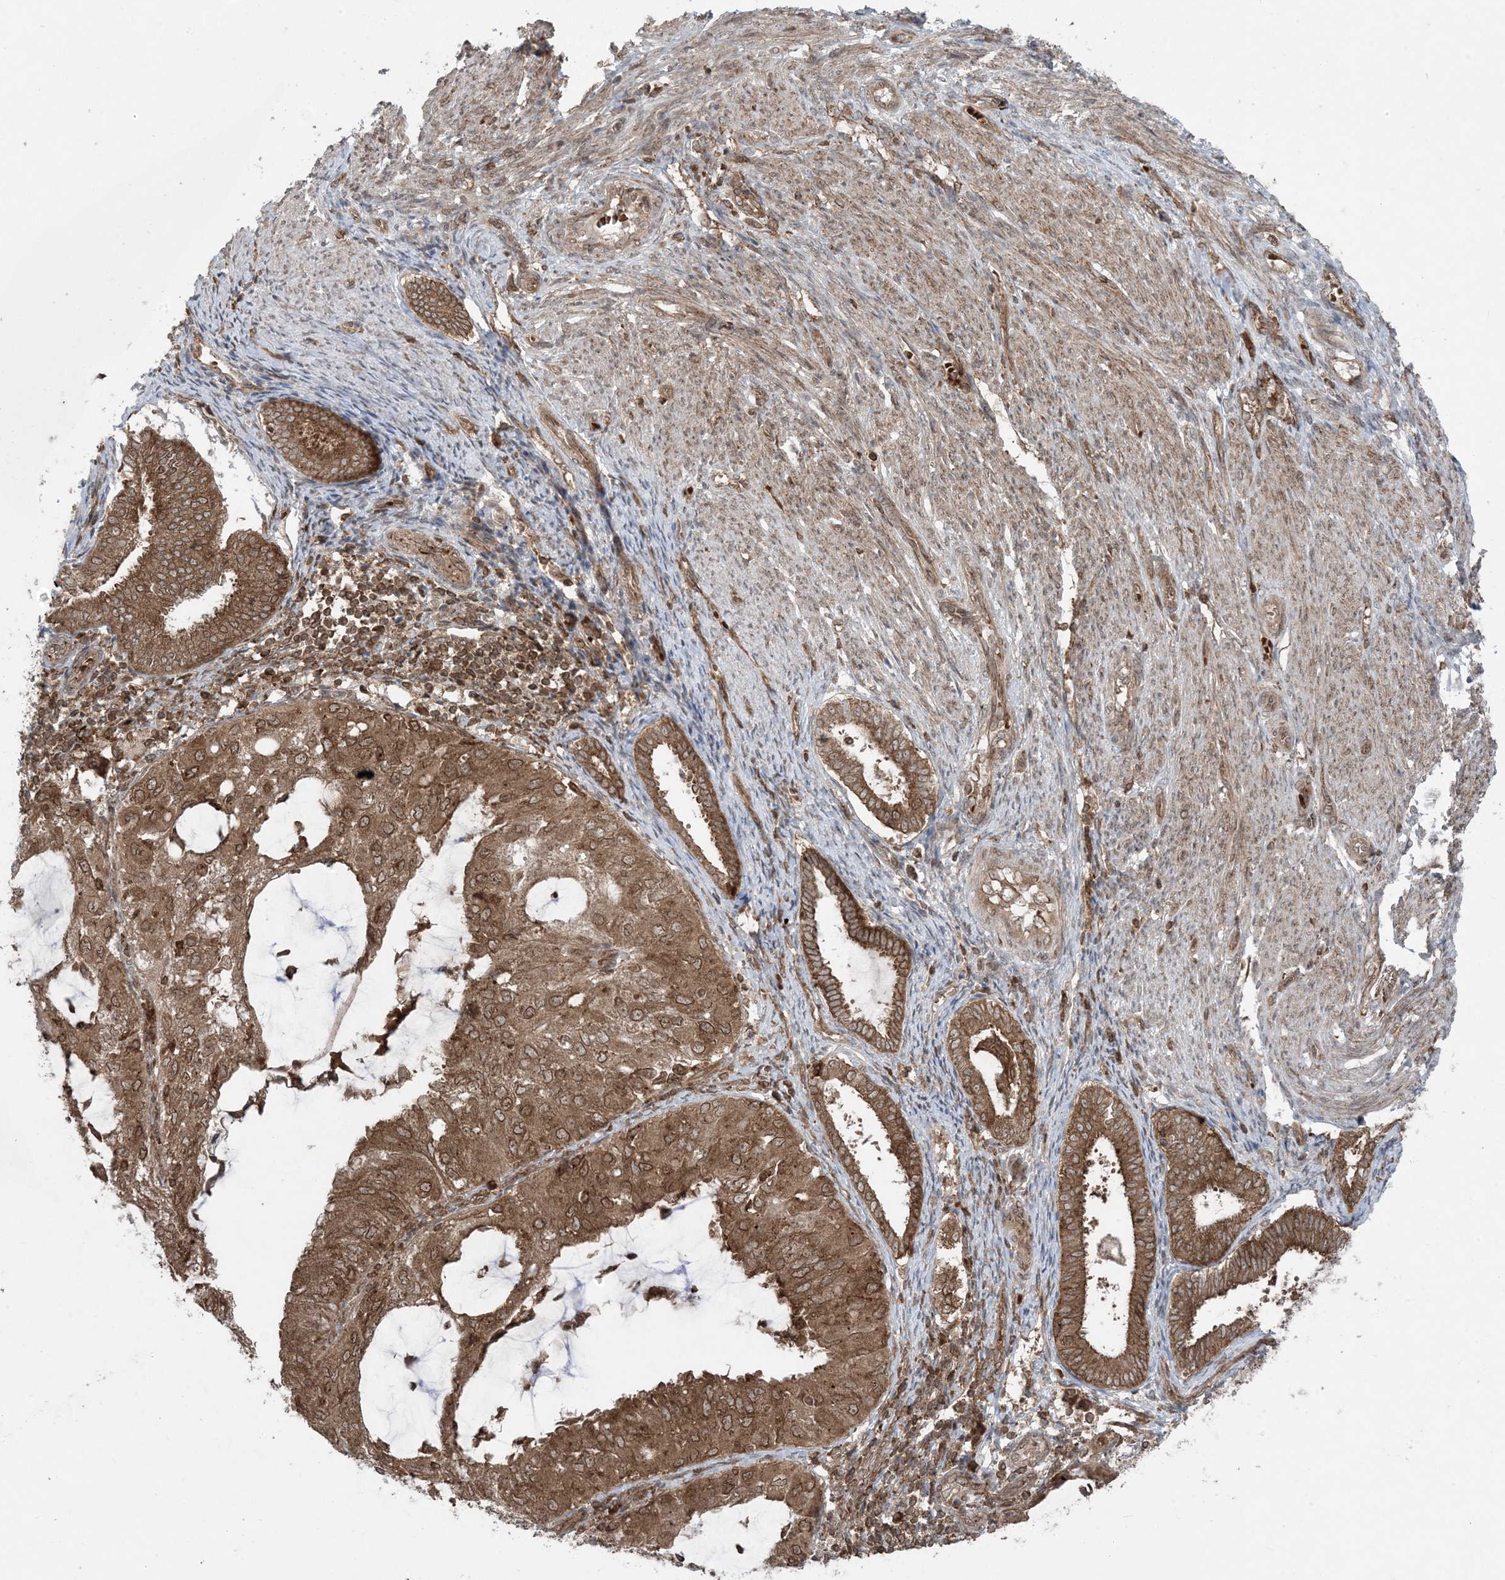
{"staining": {"intensity": "moderate", "quantity": ">75%", "location": "cytoplasmic/membranous,nuclear"}, "tissue": "endometrial cancer", "cell_type": "Tumor cells", "image_type": "cancer", "snomed": [{"axis": "morphology", "description": "Adenocarcinoma, NOS"}, {"axis": "topography", "description": "Endometrium"}], "caption": "IHC photomicrograph of neoplastic tissue: adenocarcinoma (endometrial) stained using IHC displays medium levels of moderate protein expression localized specifically in the cytoplasmic/membranous and nuclear of tumor cells, appearing as a cytoplasmic/membranous and nuclear brown color.", "gene": "DDX19B", "patient": {"sex": "female", "age": 81}}